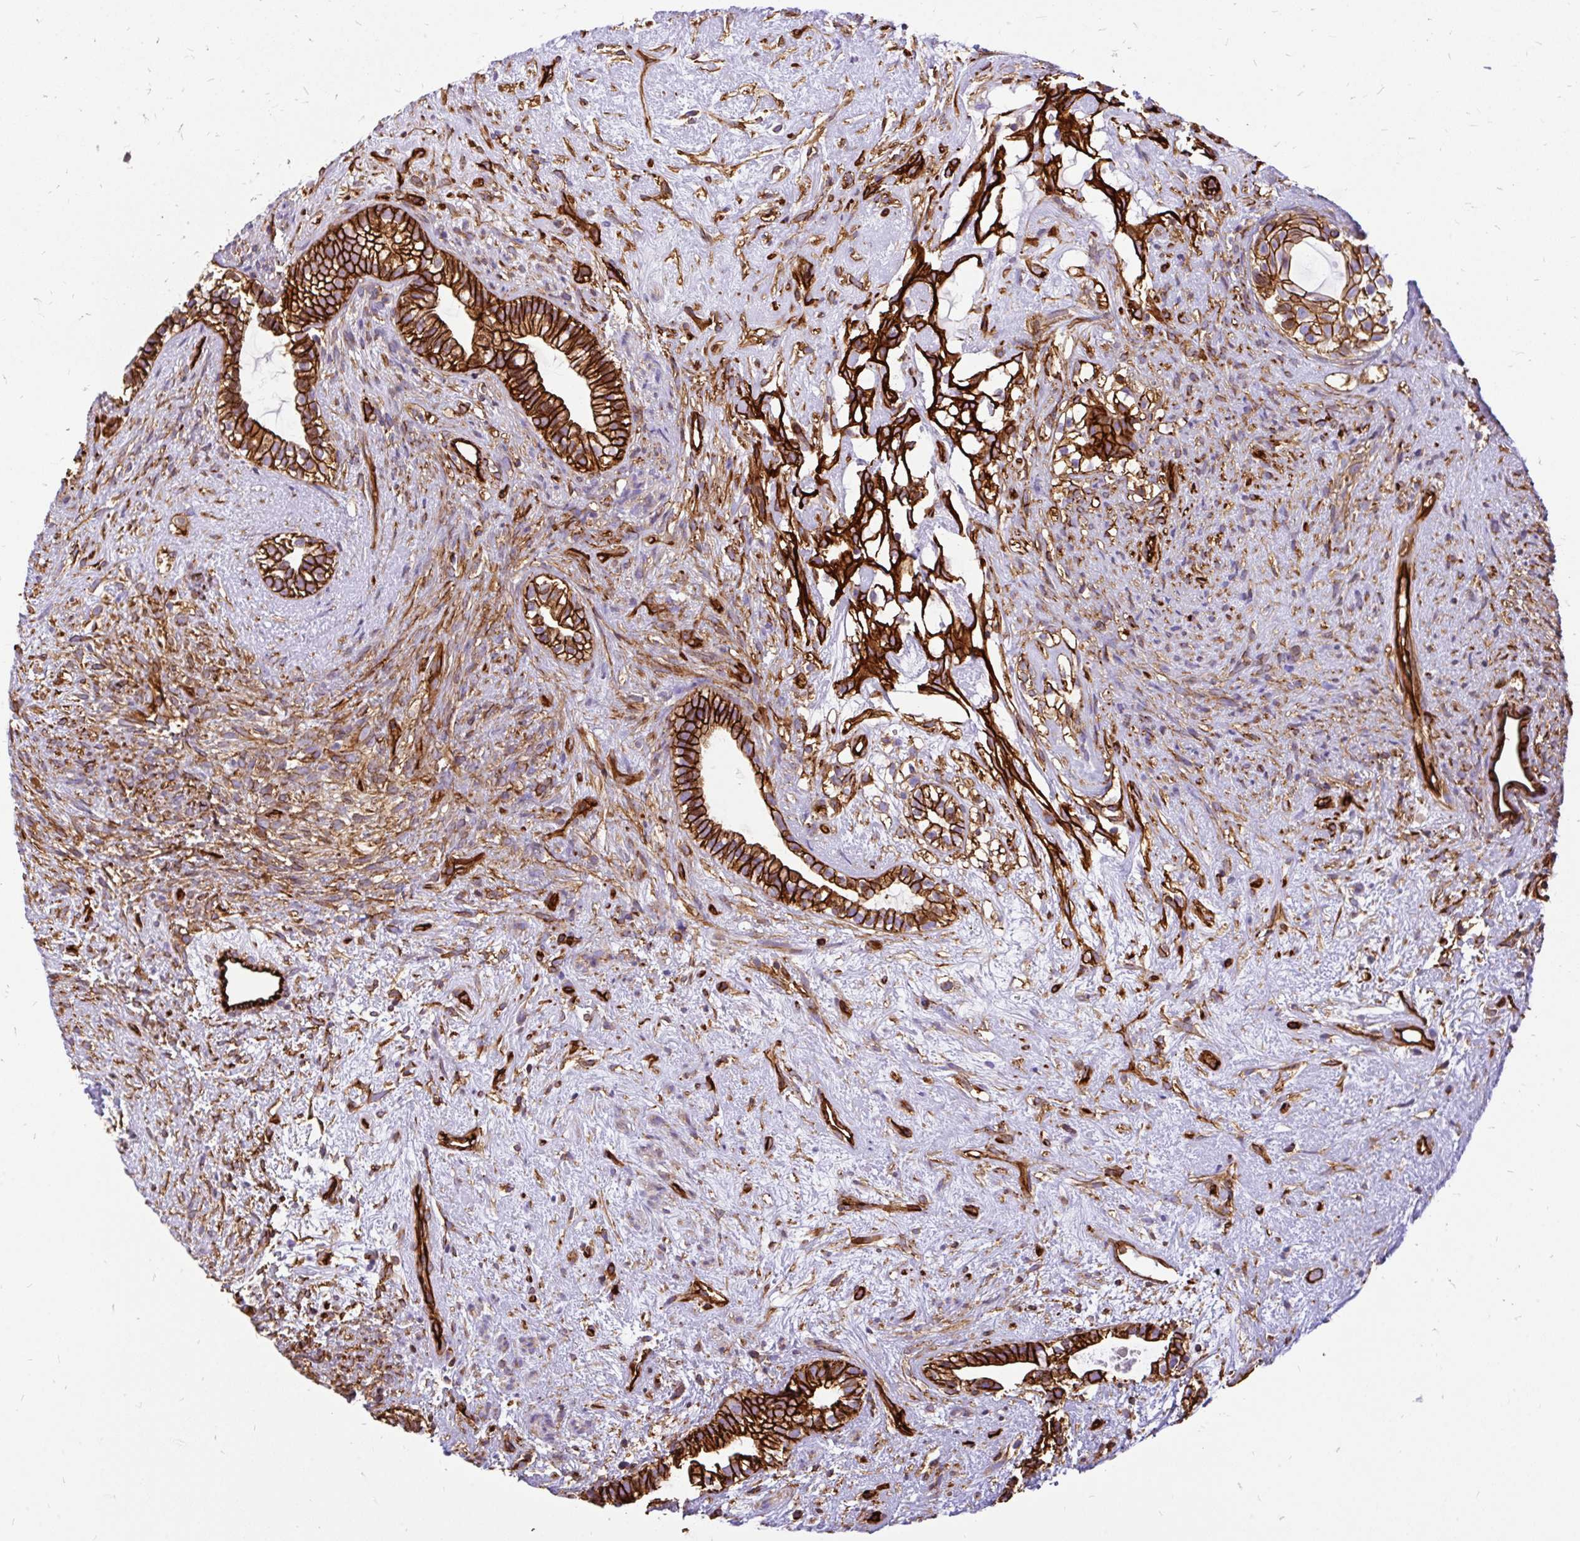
{"staining": {"intensity": "strong", "quantity": ">75%", "location": "cytoplasmic/membranous"}, "tissue": "testis cancer", "cell_type": "Tumor cells", "image_type": "cancer", "snomed": [{"axis": "morphology", "description": "Seminoma, NOS"}, {"axis": "morphology", "description": "Carcinoma, Embryonal, NOS"}, {"axis": "topography", "description": "Testis"}], "caption": "This is a micrograph of IHC staining of testis embryonal carcinoma, which shows strong expression in the cytoplasmic/membranous of tumor cells.", "gene": "MAP1LC3B", "patient": {"sex": "male", "age": 41}}